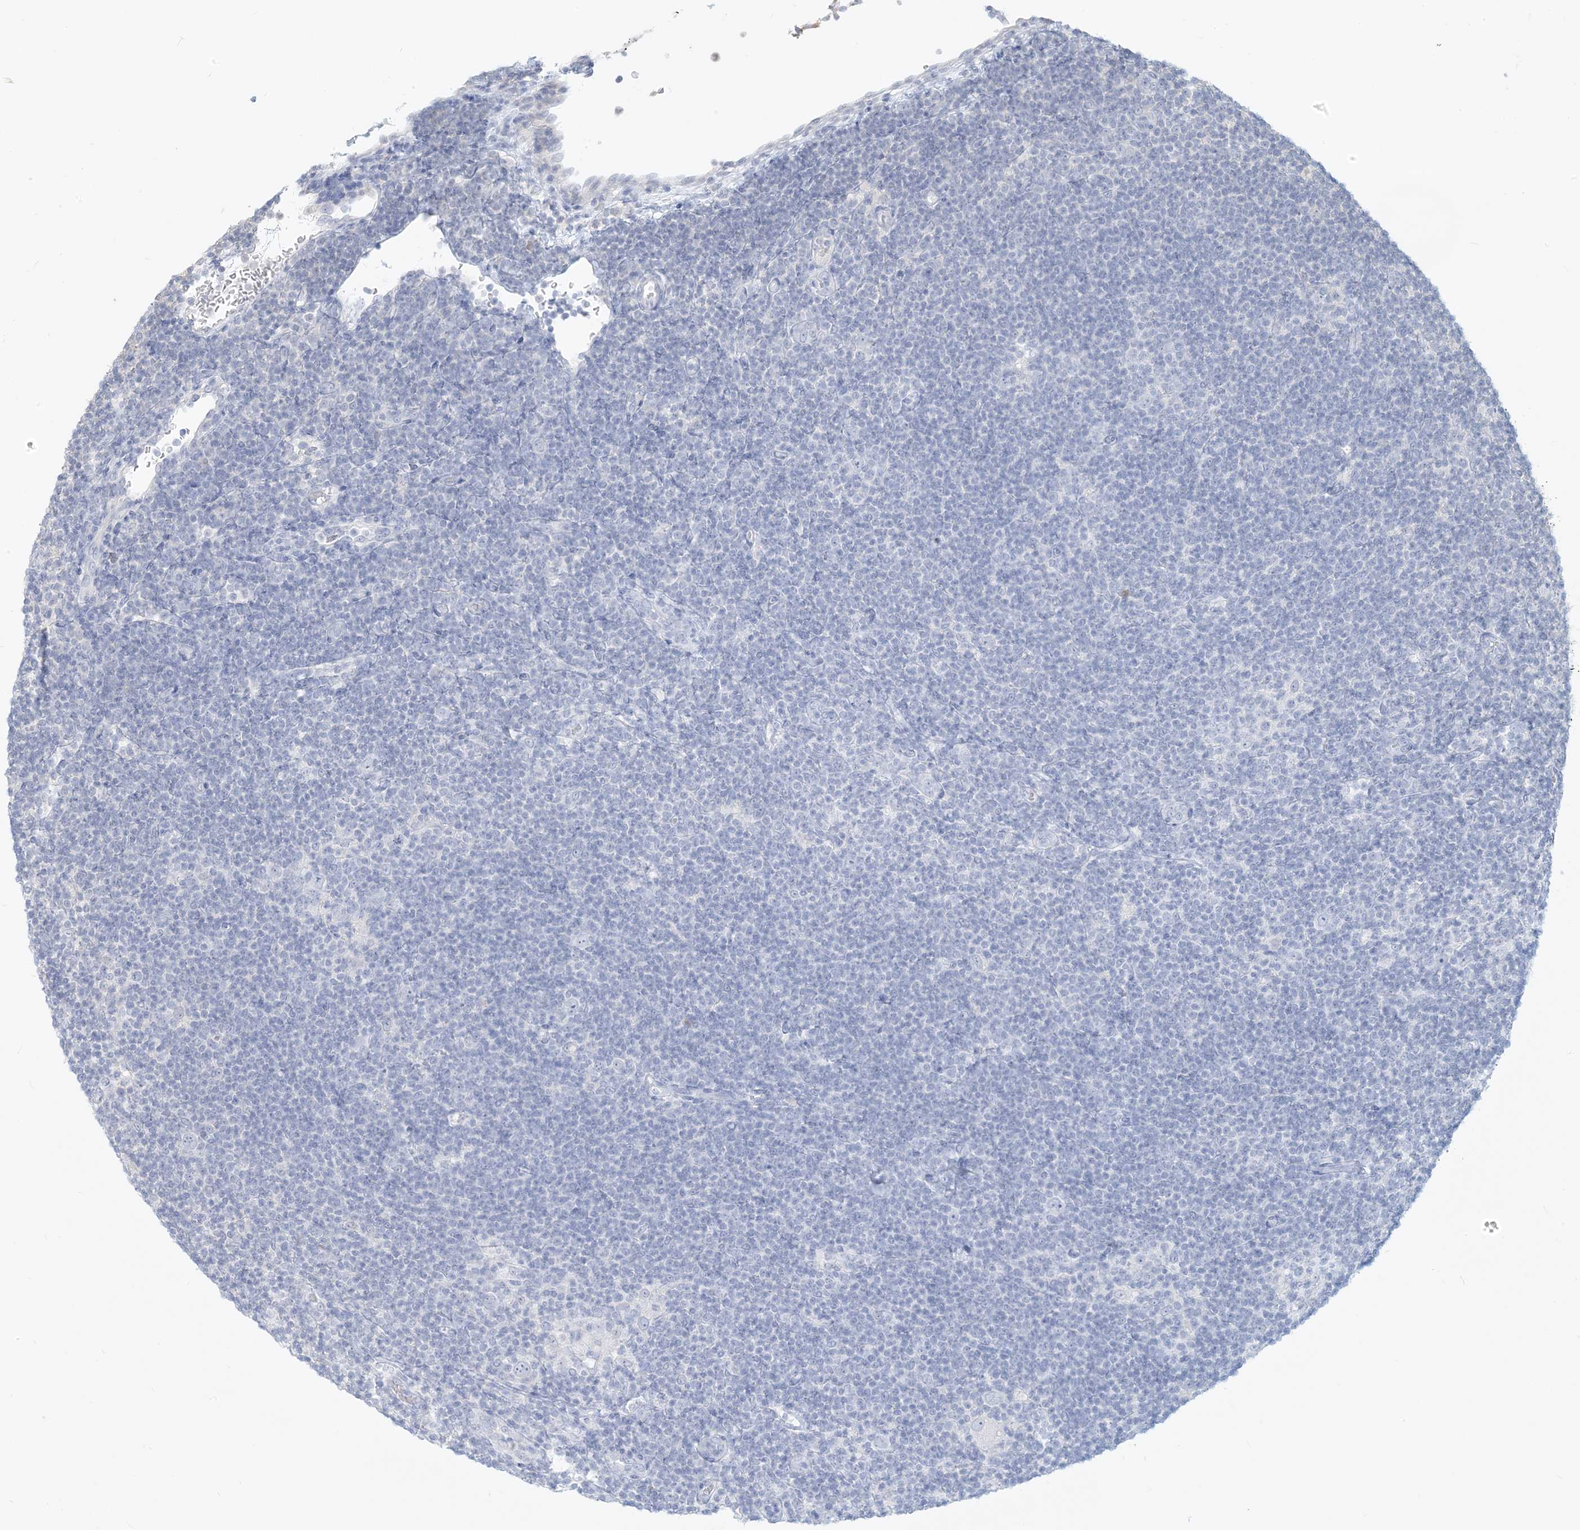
{"staining": {"intensity": "negative", "quantity": "none", "location": "none"}, "tissue": "lymphoma", "cell_type": "Tumor cells", "image_type": "cancer", "snomed": [{"axis": "morphology", "description": "Hodgkin's disease, NOS"}, {"axis": "topography", "description": "Lymph node"}], "caption": "Immunohistochemistry (IHC) image of lymphoma stained for a protein (brown), which shows no positivity in tumor cells.", "gene": "MCOLN1", "patient": {"sex": "female", "age": 57}}